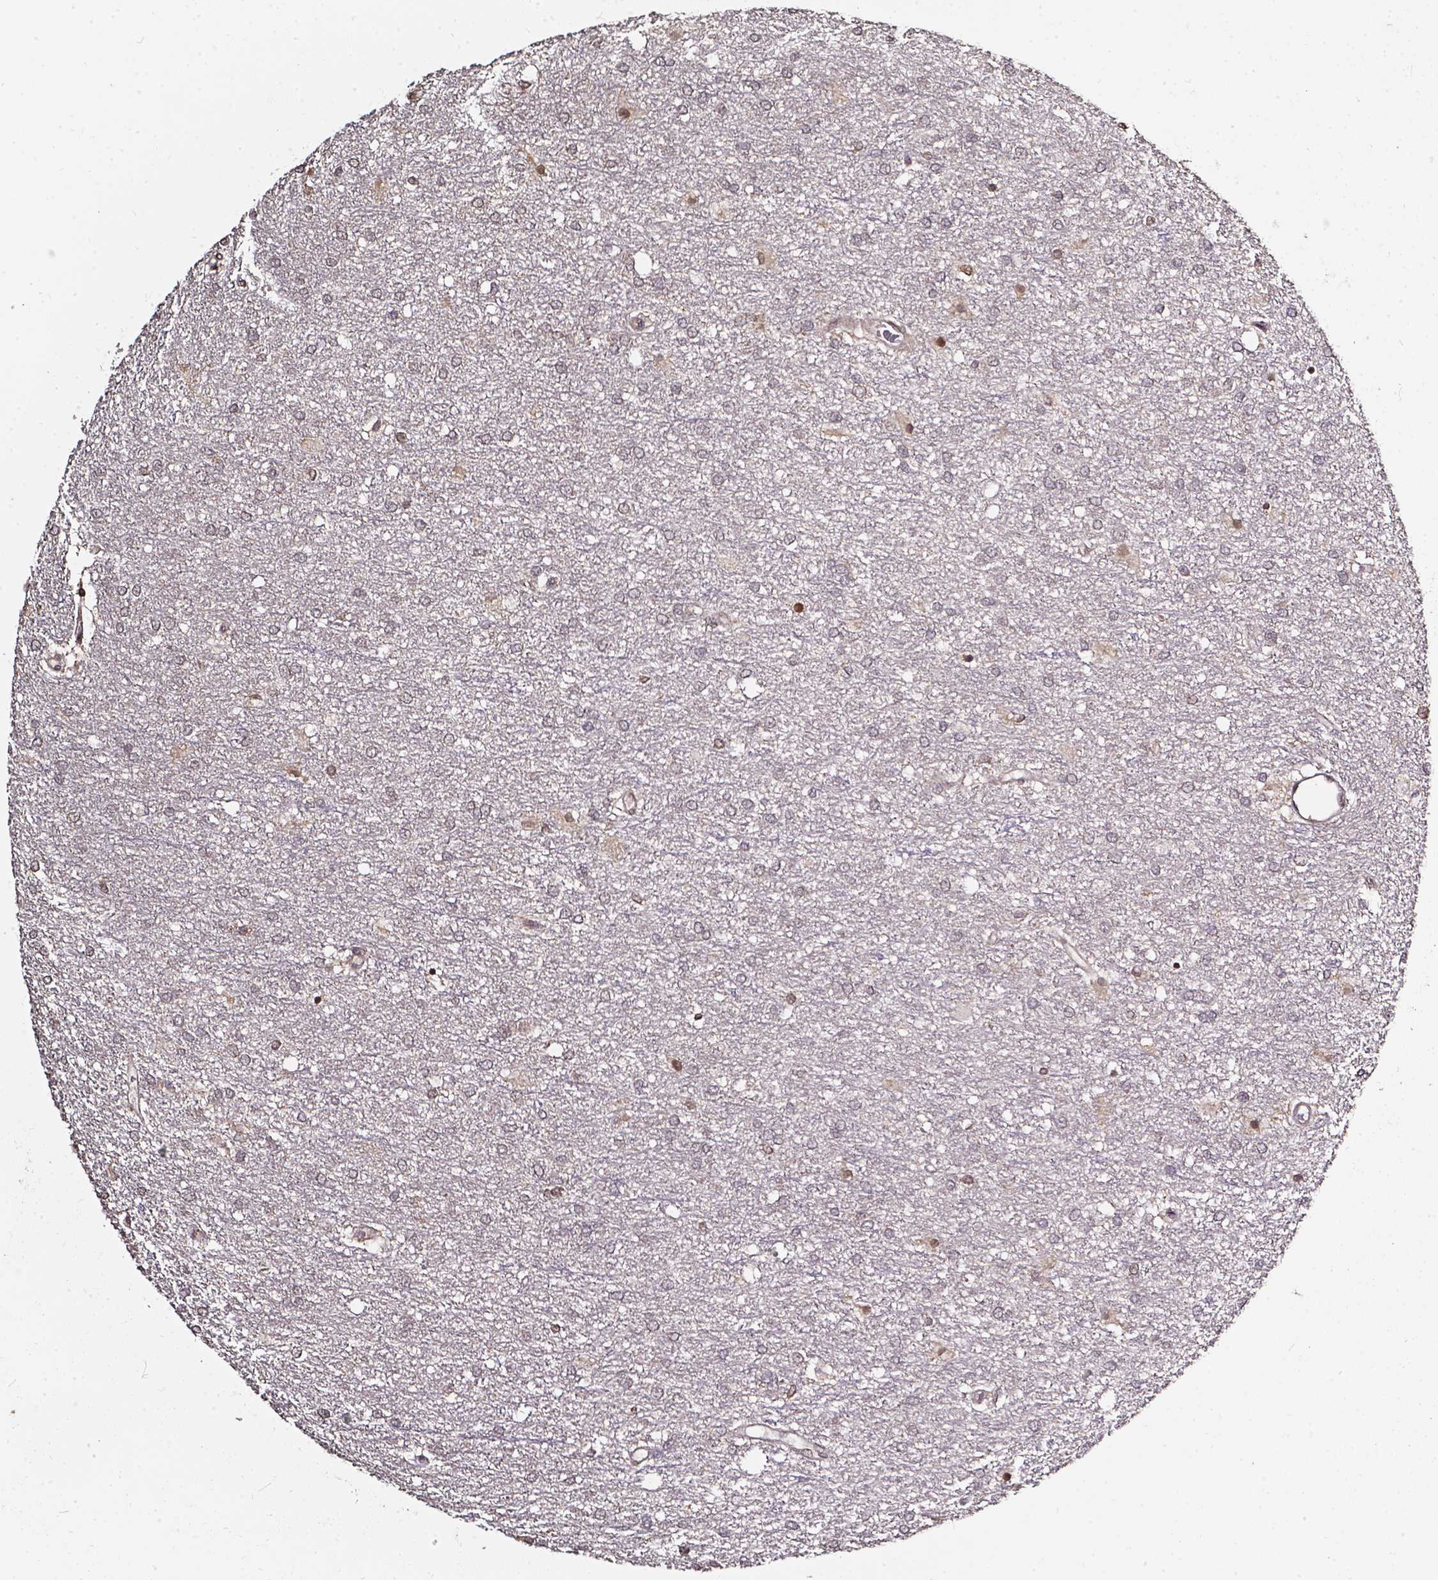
{"staining": {"intensity": "negative", "quantity": "none", "location": "none"}, "tissue": "glioma", "cell_type": "Tumor cells", "image_type": "cancer", "snomed": [{"axis": "morphology", "description": "Glioma, malignant, High grade"}, {"axis": "topography", "description": "Brain"}], "caption": "This is a micrograph of immunohistochemistry (IHC) staining of glioma, which shows no positivity in tumor cells.", "gene": "GLRA2", "patient": {"sex": "female", "age": 61}}